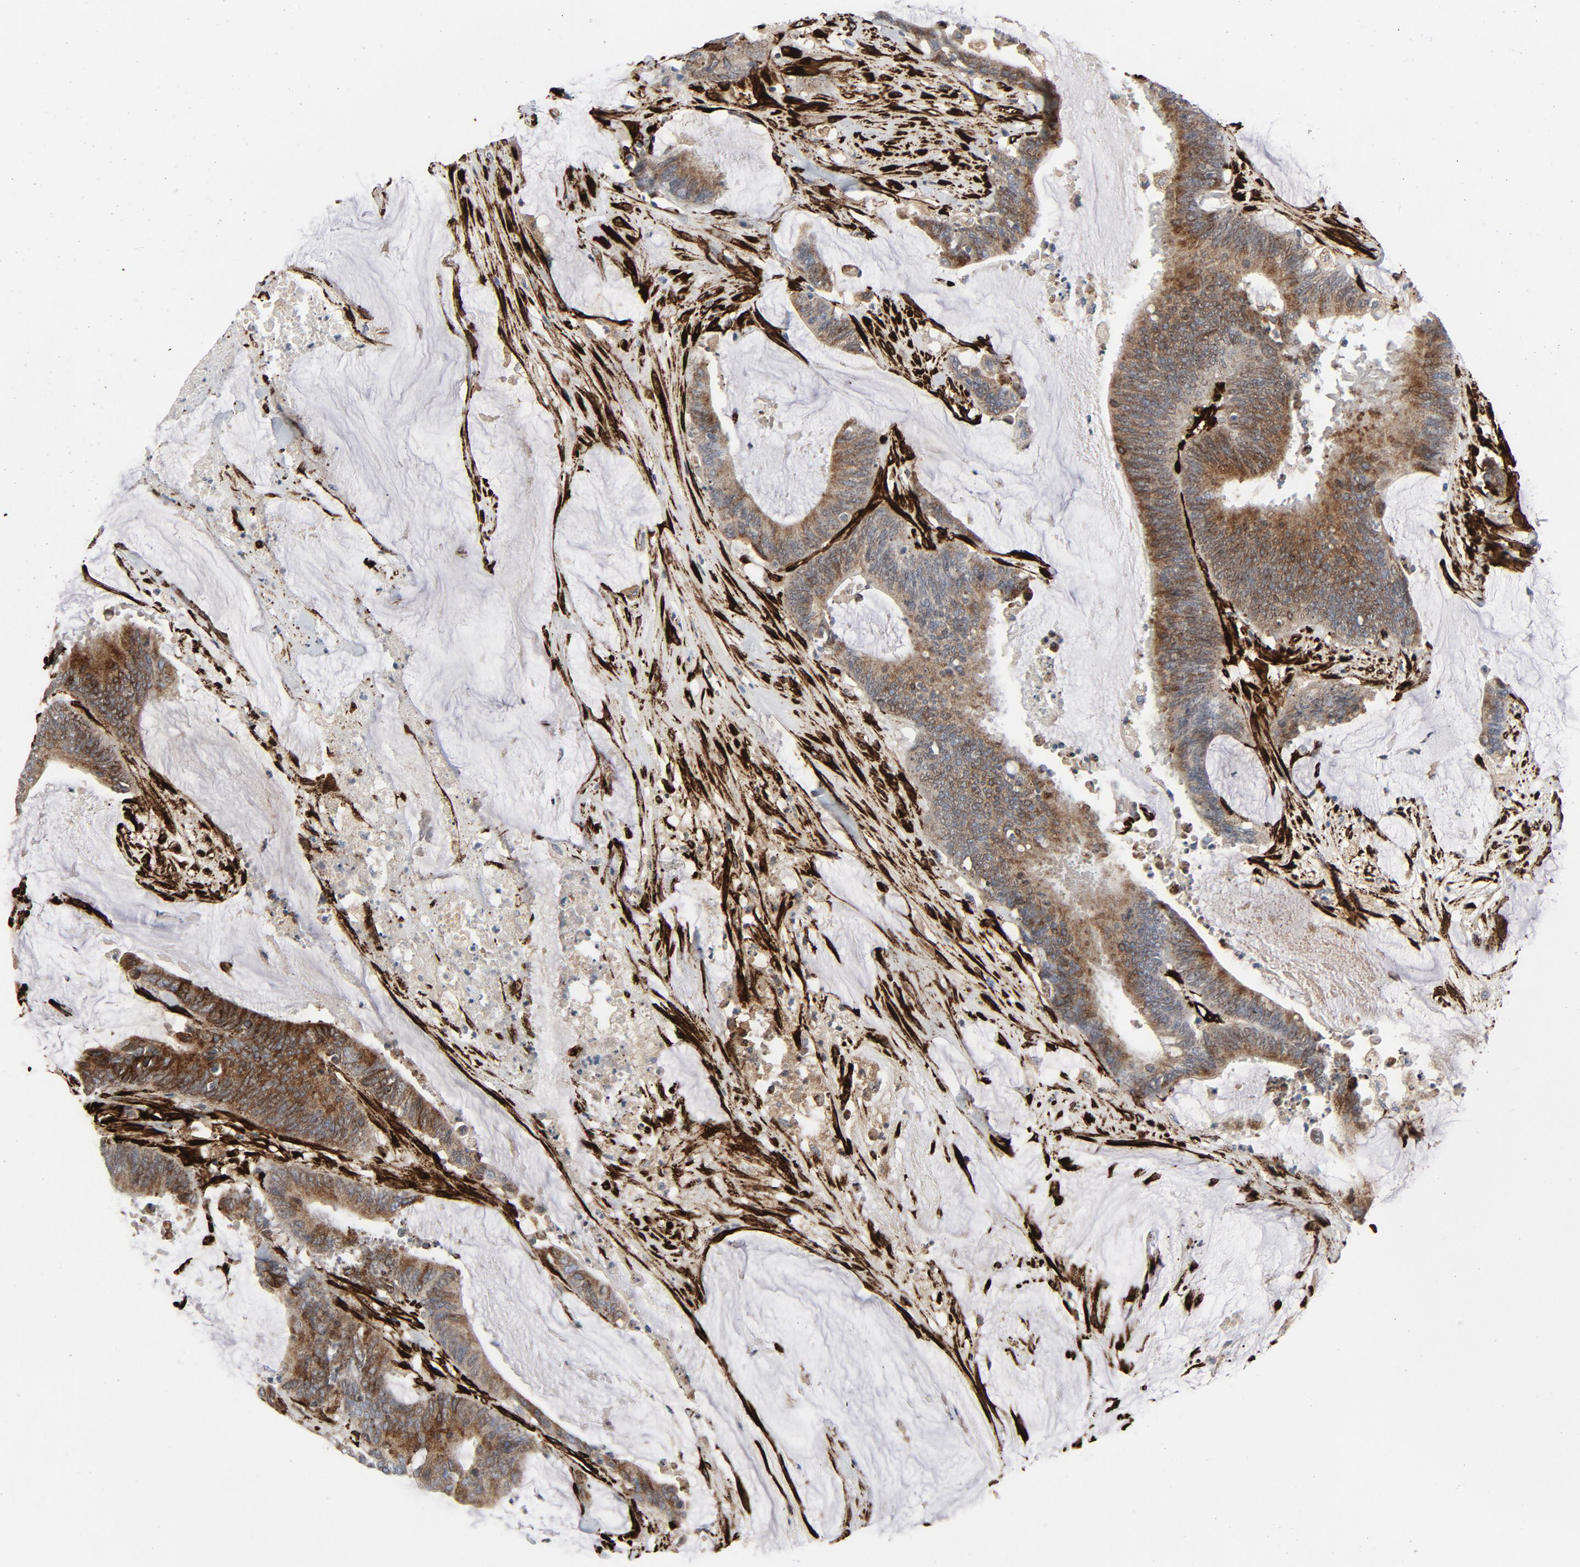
{"staining": {"intensity": "moderate", "quantity": ">75%", "location": "cytoplasmic/membranous"}, "tissue": "colorectal cancer", "cell_type": "Tumor cells", "image_type": "cancer", "snomed": [{"axis": "morphology", "description": "Adenocarcinoma, NOS"}, {"axis": "topography", "description": "Rectum"}], "caption": "Colorectal adenocarcinoma was stained to show a protein in brown. There is medium levels of moderate cytoplasmic/membranous positivity in about >75% of tumor cells.", "gene": "SERPINH1", "patient": {"sex": "female", "age": 66}}